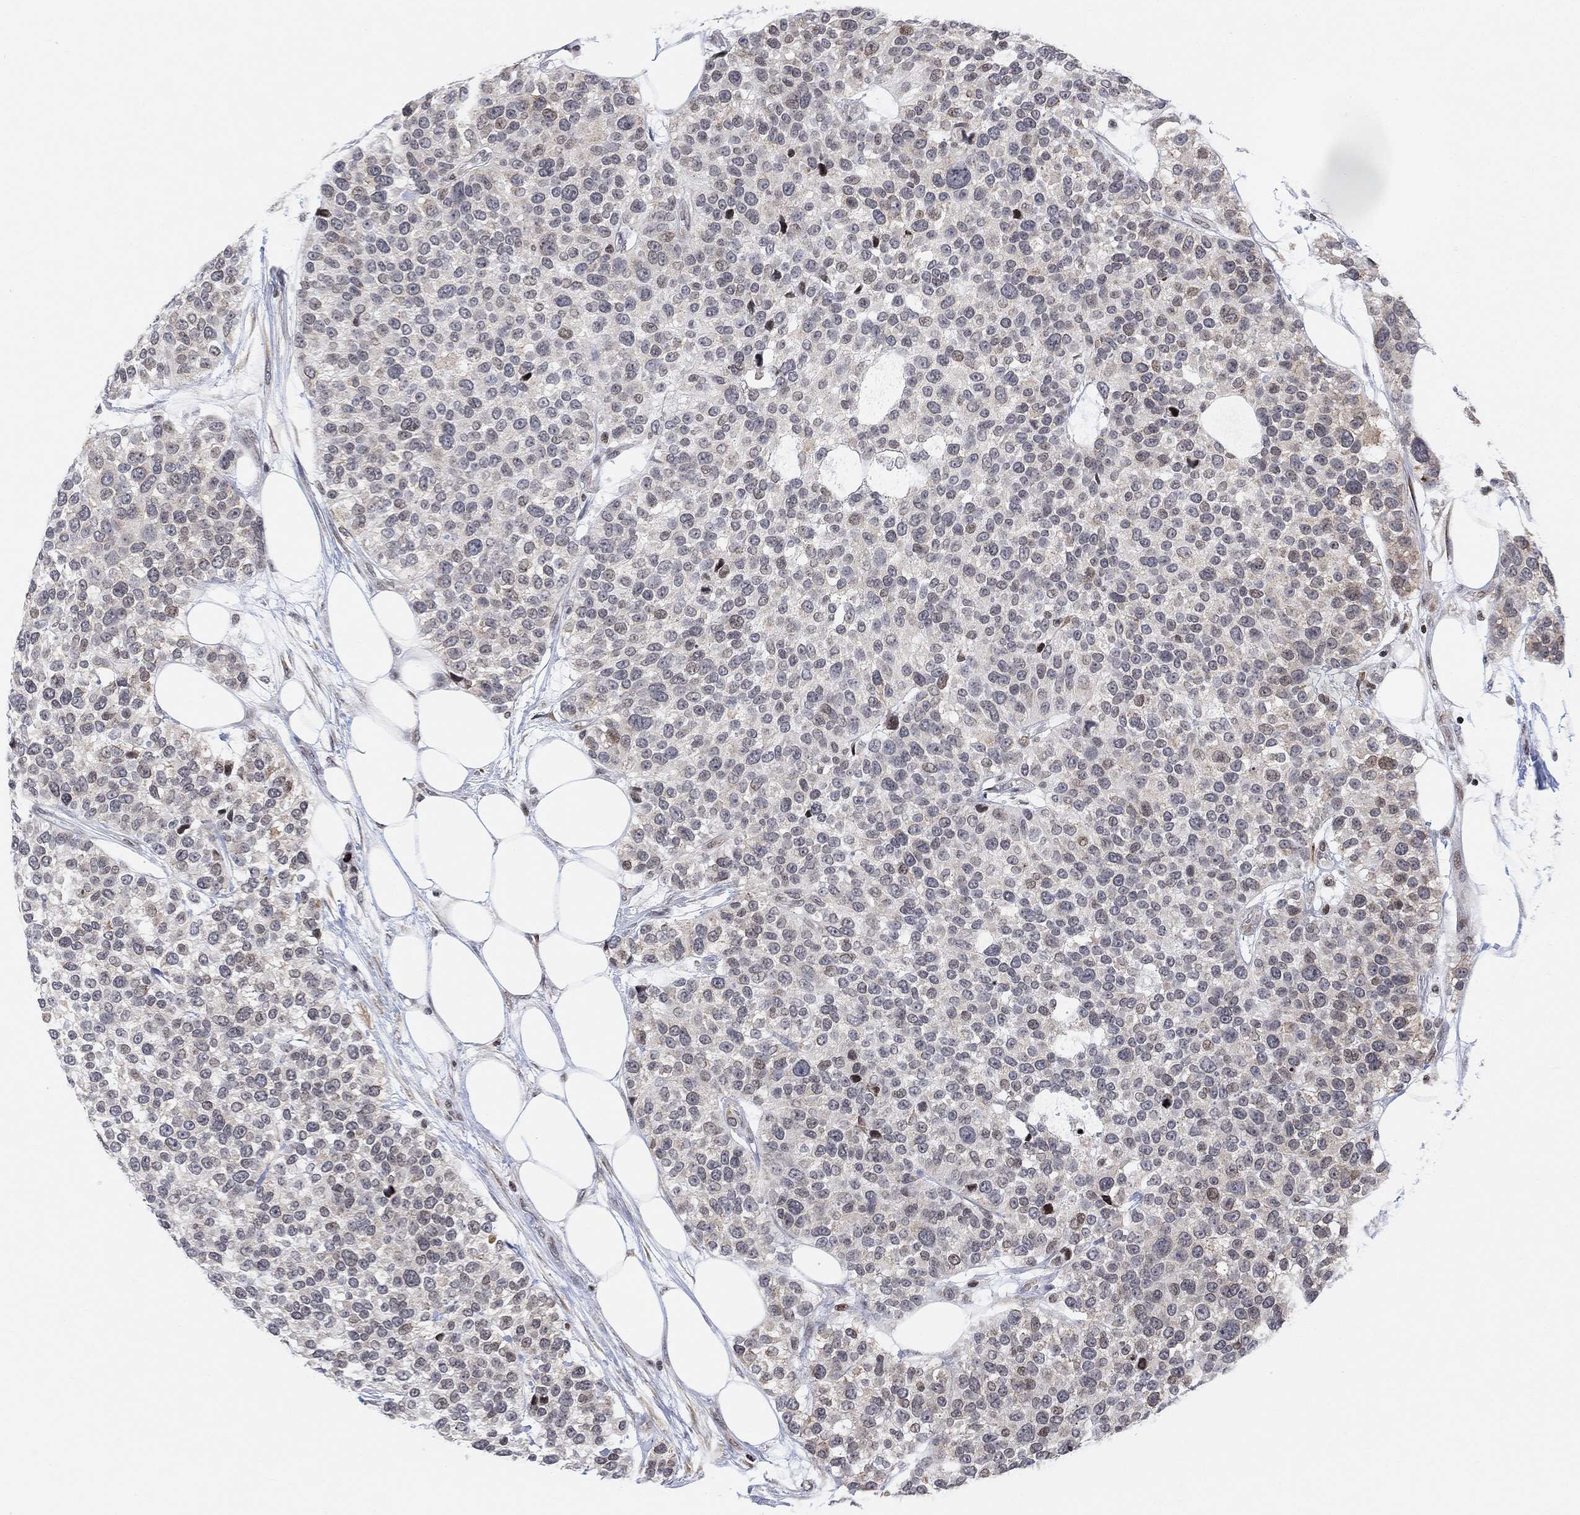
{"staining": {"intensity": "weak", "quantity": "<25%", "location": "nuclear"}, "tissue": "urothelial cancer", "cell_type": "Tumor cells", "image_type": "cancer", "snomed": [{"axis": "morphology", "description": "Urothelial carcinoma, High grade"}, {"axis": "topography", "description": "Urinary bladder"}], "caption": "Tumor cells show no significant protein expression in urothelial cancer.", "gene": "ABHD14A", "patient": {"sex": "male", "age": 77}}